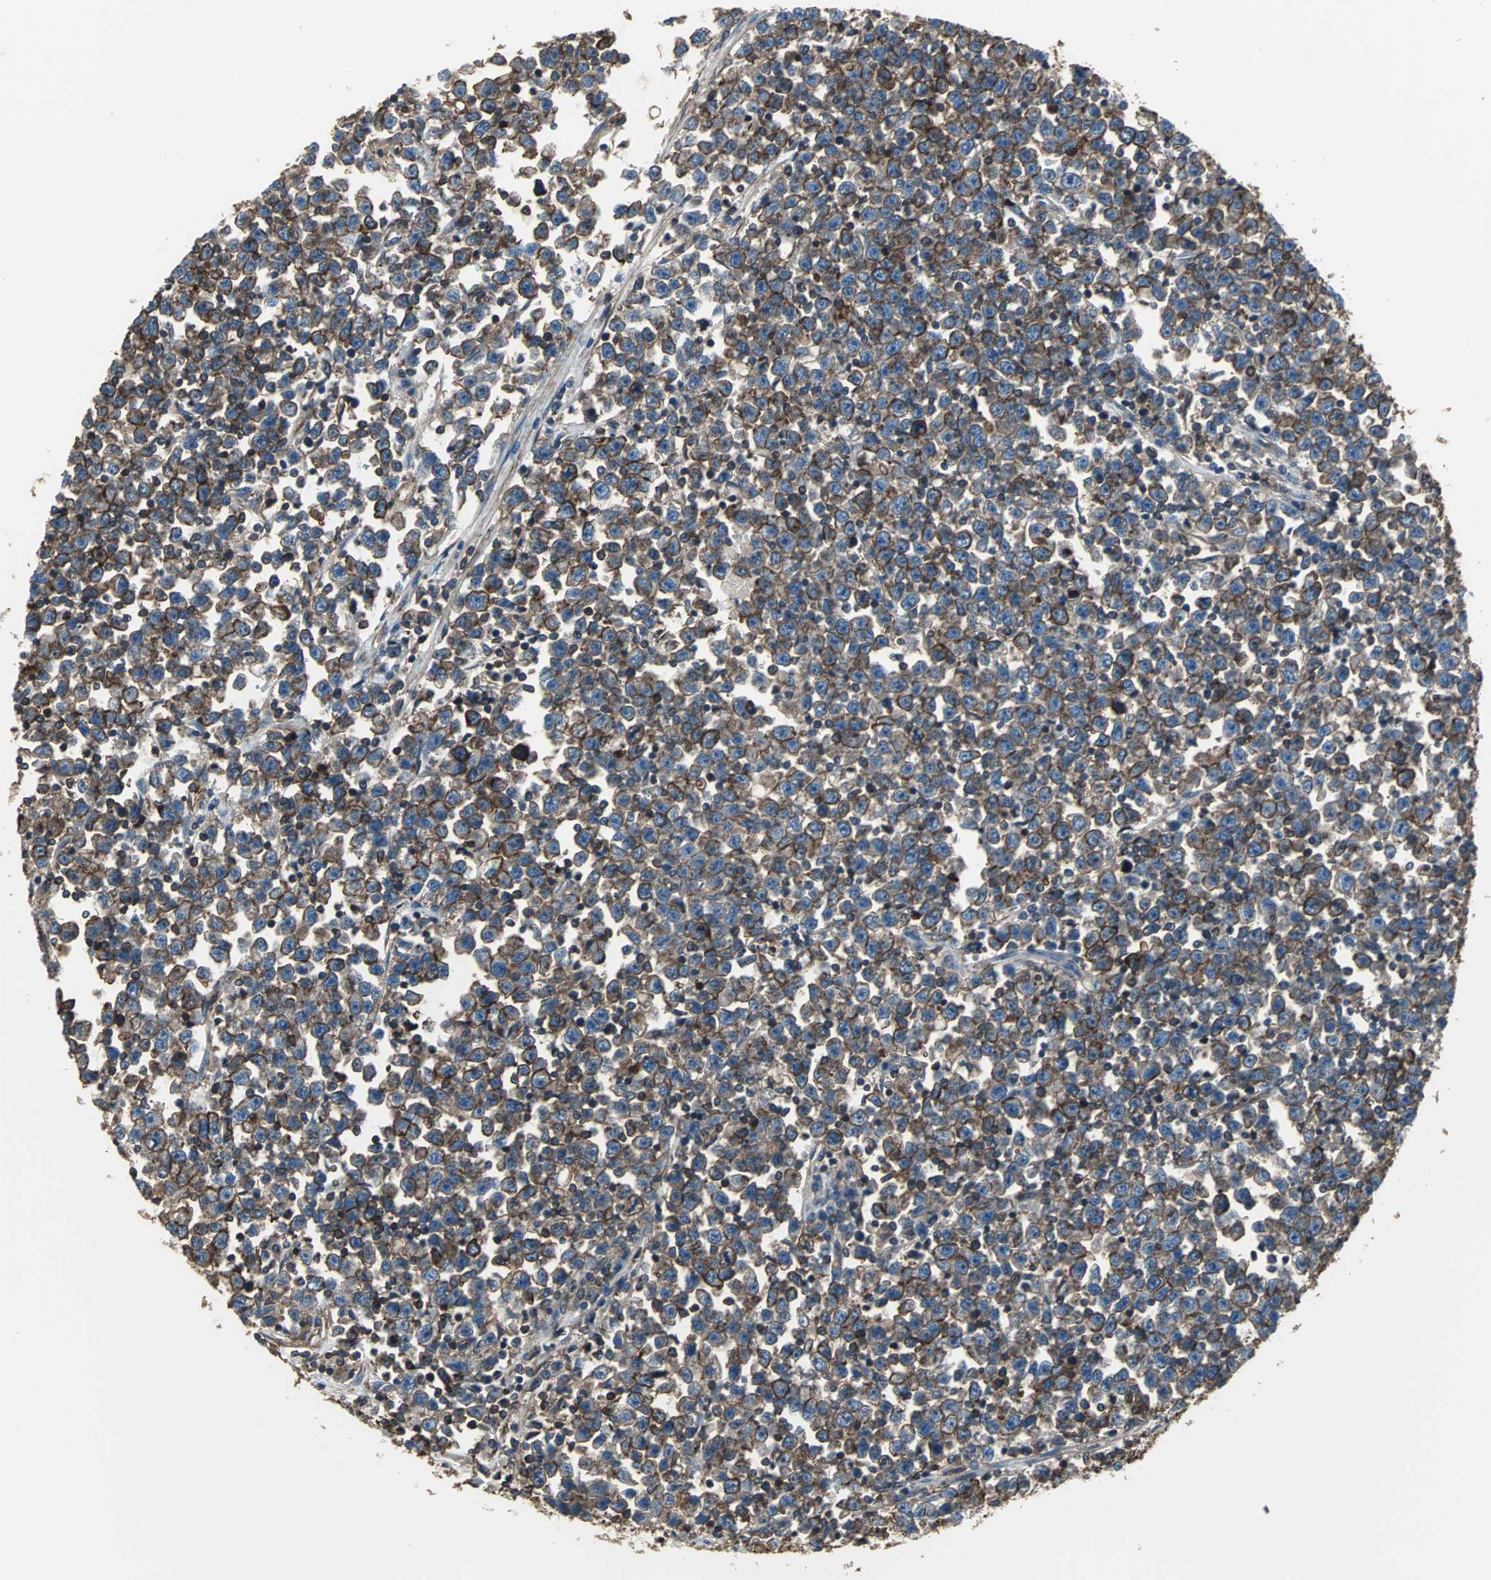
{"staining": {"intensity": "strong", "quantity": ">75%", "location": "cytoplasmic/membranous"}, "tissue": "testis cancer", "cell_type": "Tumor cells", "image_type": "cancer", "snomed": [{"axis": "morphology", "description": "Seminoma, NOS"}, {"axis": "topography", "description": "Testis"}], "caption": "Testis cancer (seminoma) stained with immunohistochemistry (IHC) demonstrates strong cytoplasmic/membranous staining in approximately >75% of tumor cells.", "gene": "ACTN1", "patient": {"sex": "male", "age": 43}}